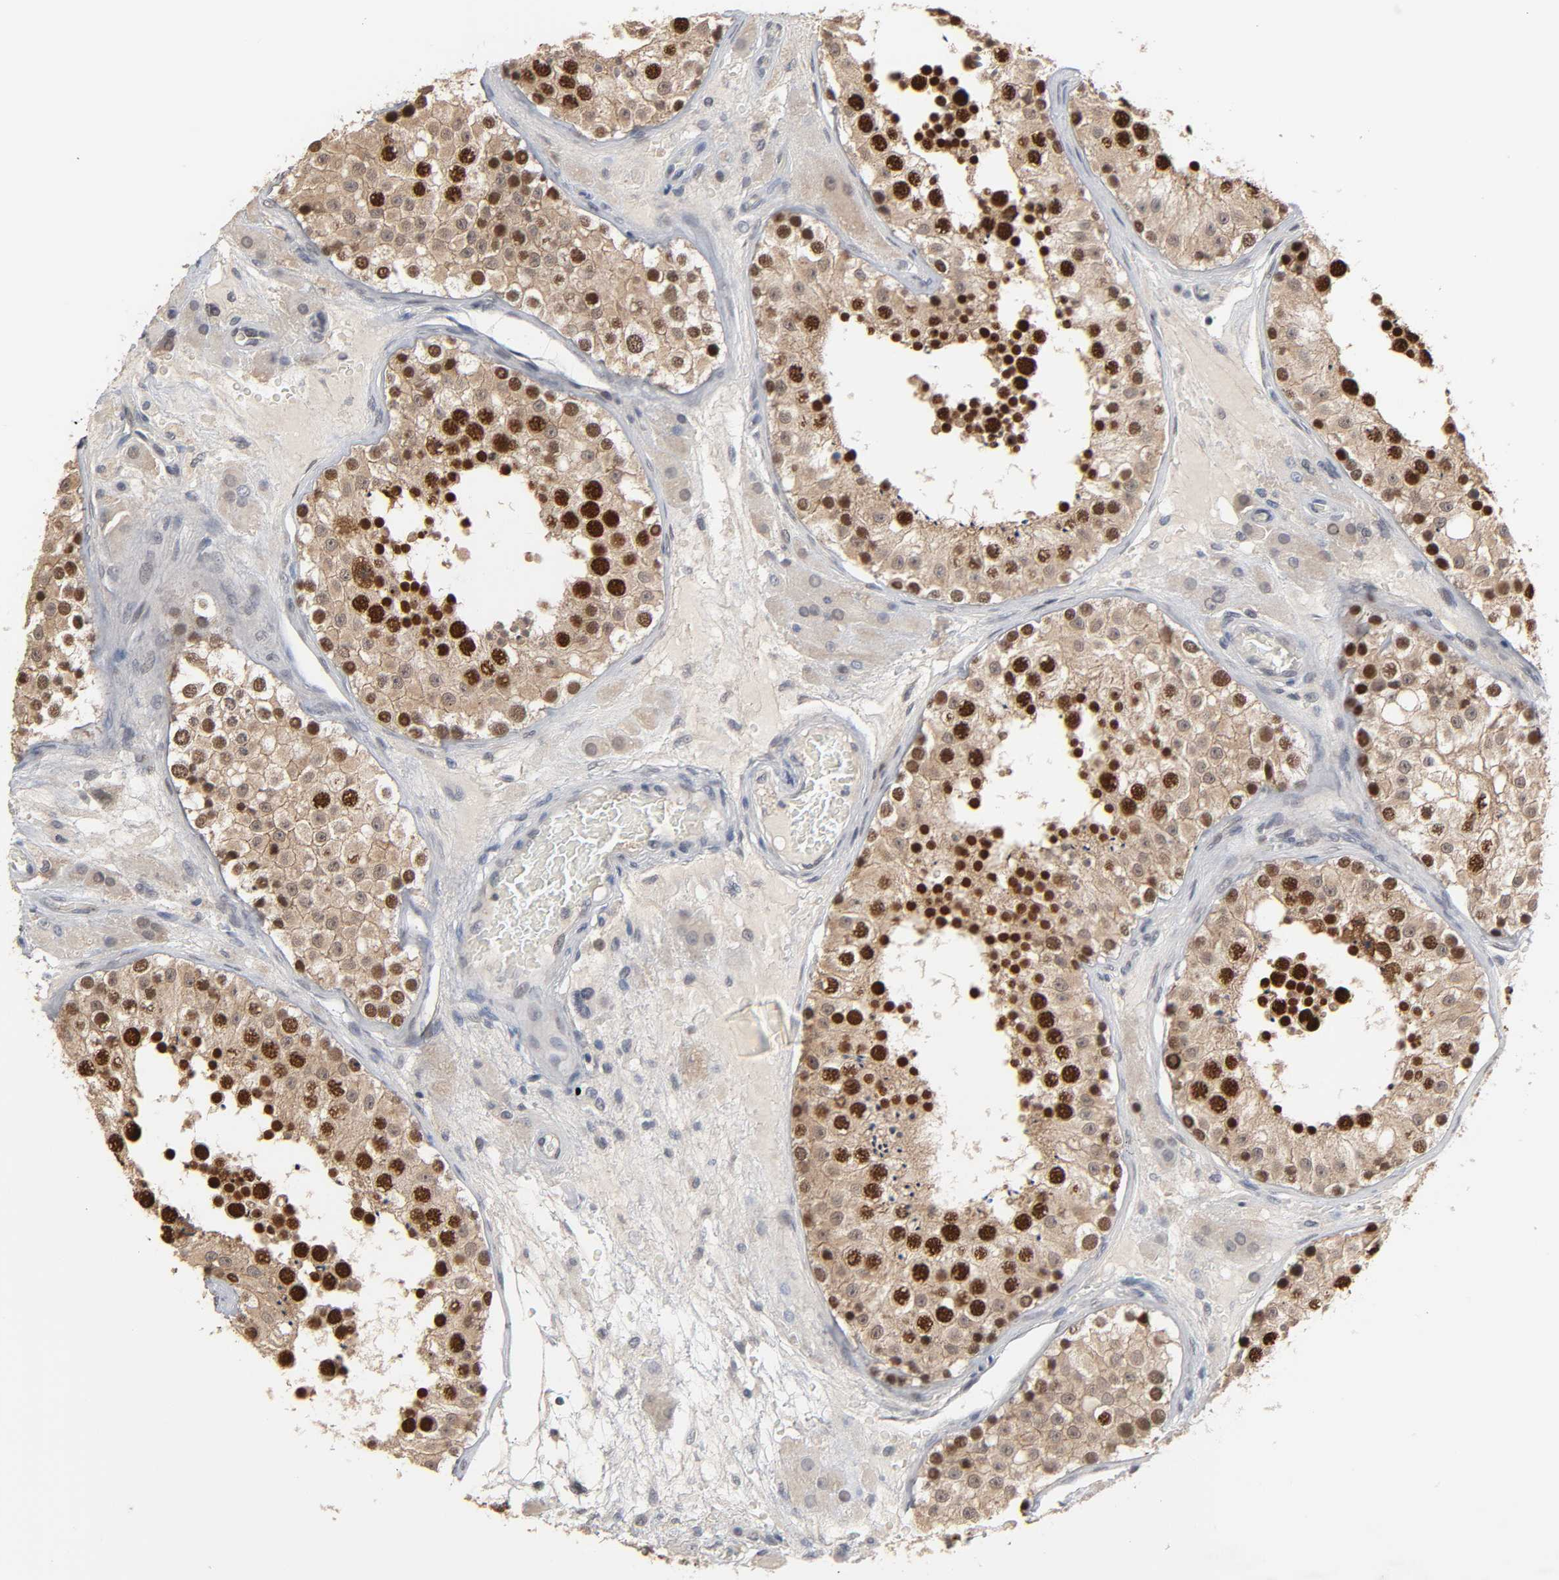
{"staining": {"intensity": "strong", "quantity": ">75%", "location": "cytoplasmic/membranous,nuclear"}, "tissue": "testis", "cell_type": "Cells in seminiferous ducts", "image_type": "normal", "snomed": [{"axis": "morphology", "description": "Normal tissue, NOS"}, {"axis": "topography", "description": "Testis"}], "caption": "Immunohistochemistry (IHC) of unremarkable testis exhibits high levels of strong cytoplasmic/membranous,nuclear positivity in about >75% of cells in seminiferous ducts.", "gene": "HTR1E", "patient": {"sex": "male", "age": 26}}